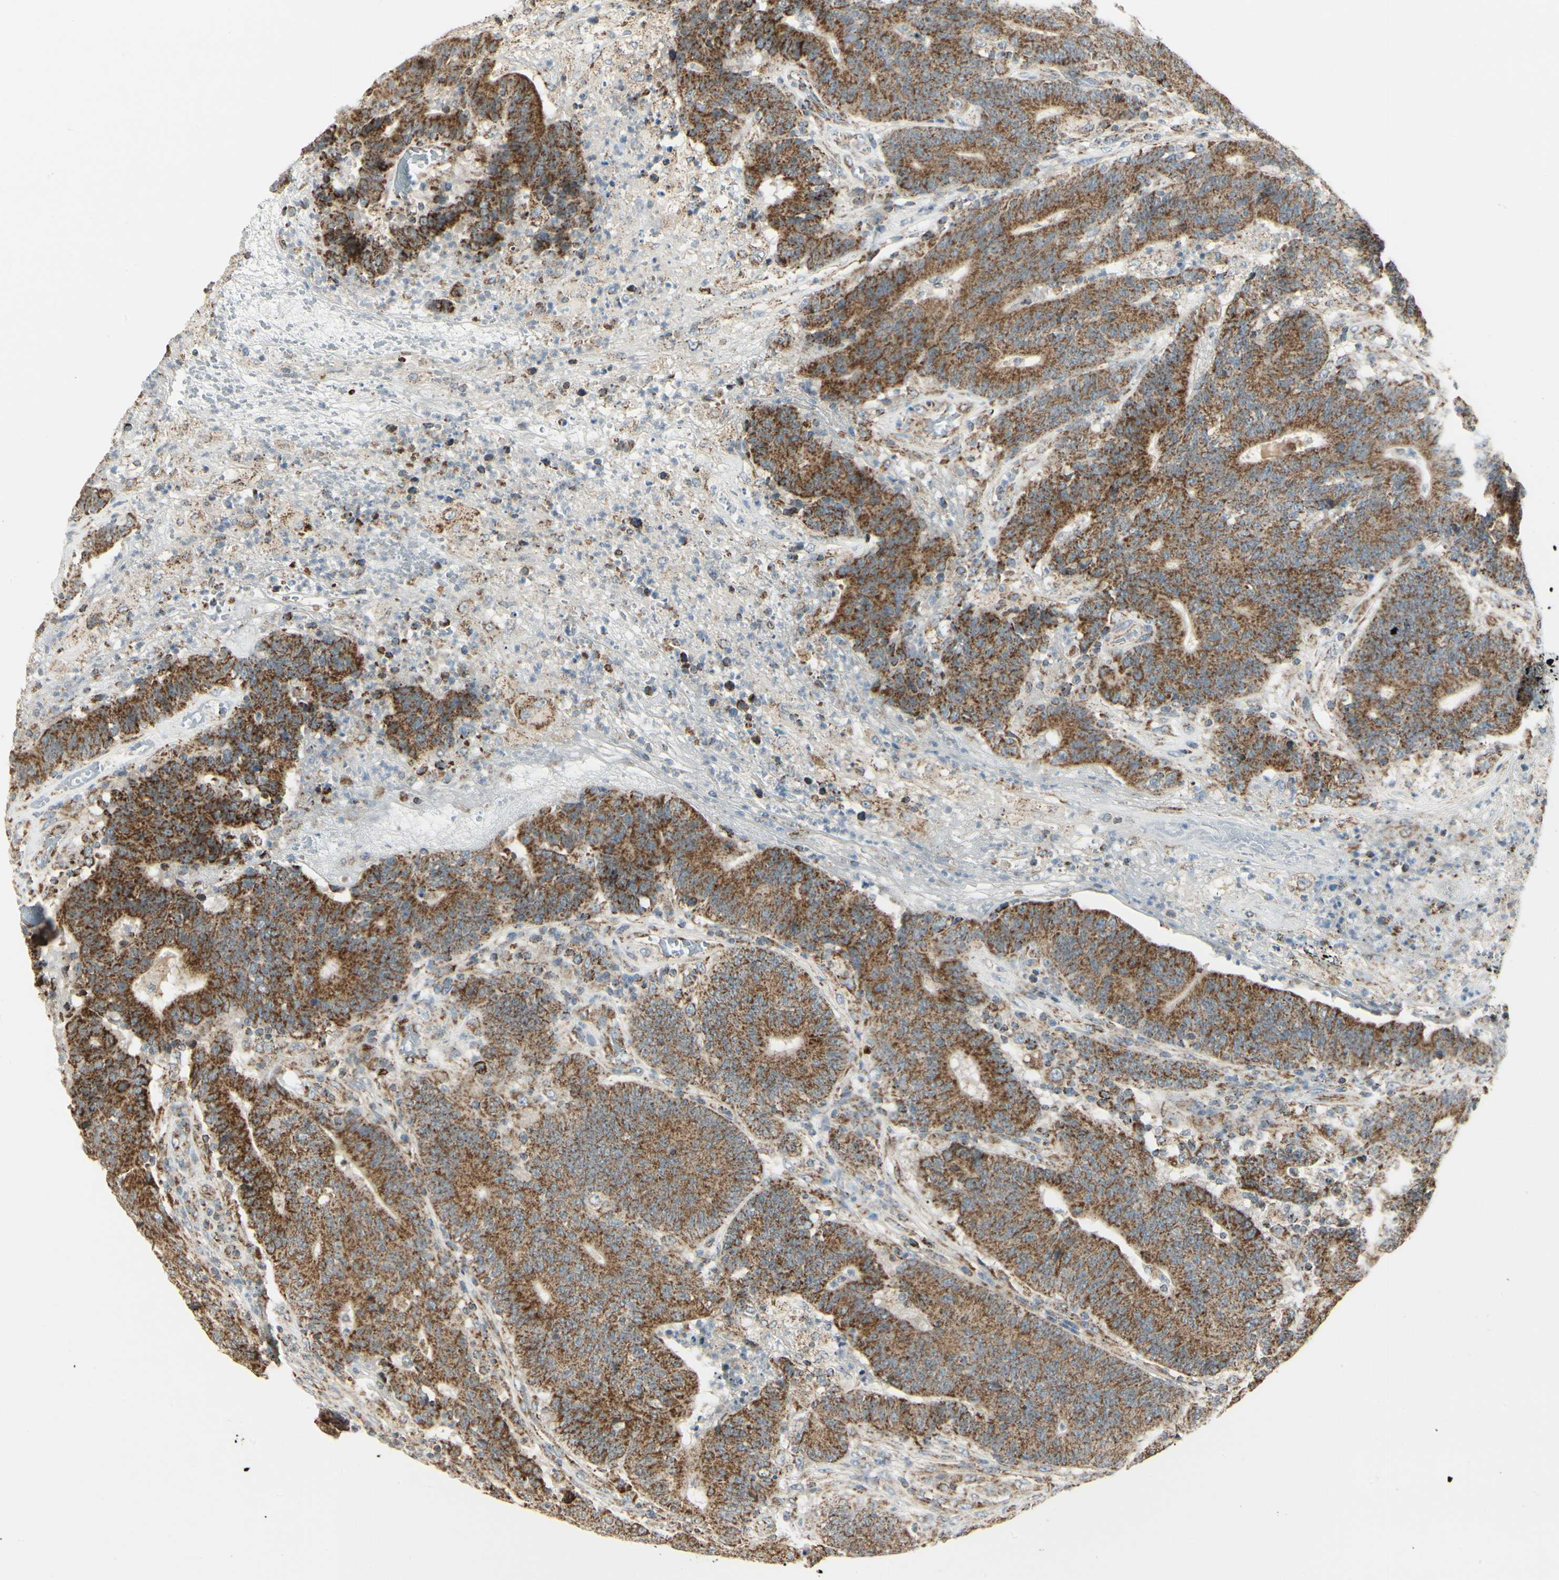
{"staining": {"intensity": "strong", "quantity": ">75%", "location": "cytoplasmic/membranous"}, "tissue": "colorectal cancer", "cell_type": "Tumor cells", "image_type": "cancer", "snomed": [{"axis": "morphology", "description": "Normal tissue, NOS"}, {"axis": "morphology", "description": "Adenocarcinoma, NOS"}, {"axis": "topography", "description": "Colon"}], "caption": "An image of colorectal cancer (adenocarcinoma) stained for a protein demonstrates strong cytoplasmic/membranous brown staining in tumor cells.", "gene": "ANKS6", "patient": {"sex": "female", "age": 75}}